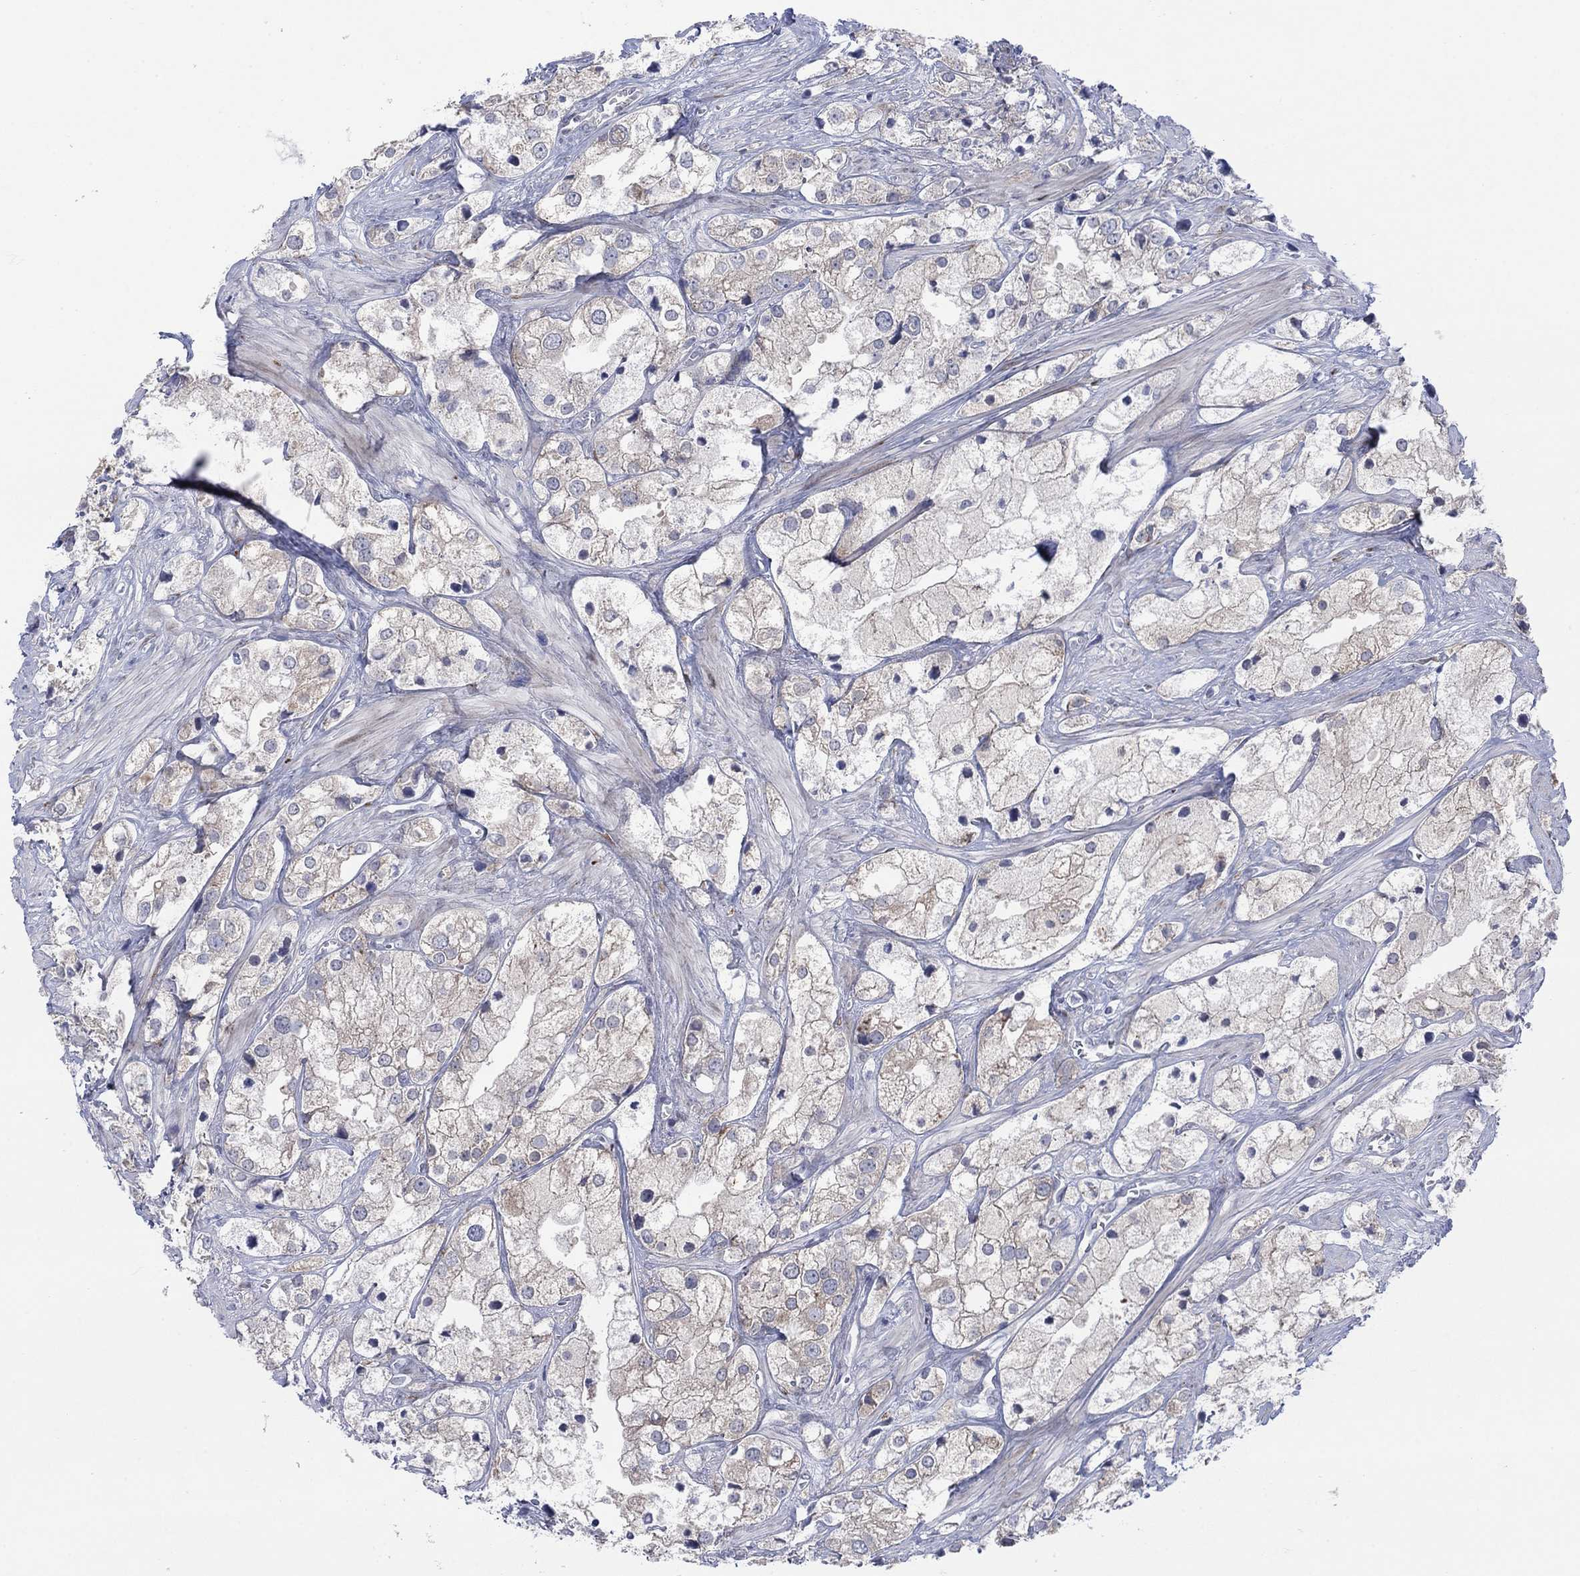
{"staining": {"intensity": "negative", "quantity": "none", "location": "none"}, "tissue": "prostate cancer", "cell_type": "Tumor cells", "image_type": "cancer", "snomed": [{"axis": "morphology", "description": "Adenocarcinoma, NOS"}, {"axis": "topography", "description": "Prostate and seminal vesicle, NOS"}, {"axis": "topography", "description": "Prostate"}], "caption": "This is a micrograph of IHC staining of adenocarcinoma (prostate), which shows no staining in tumor cells.", "gene": "TTC21B", "patient": {"sex": "male", "age": 79}}